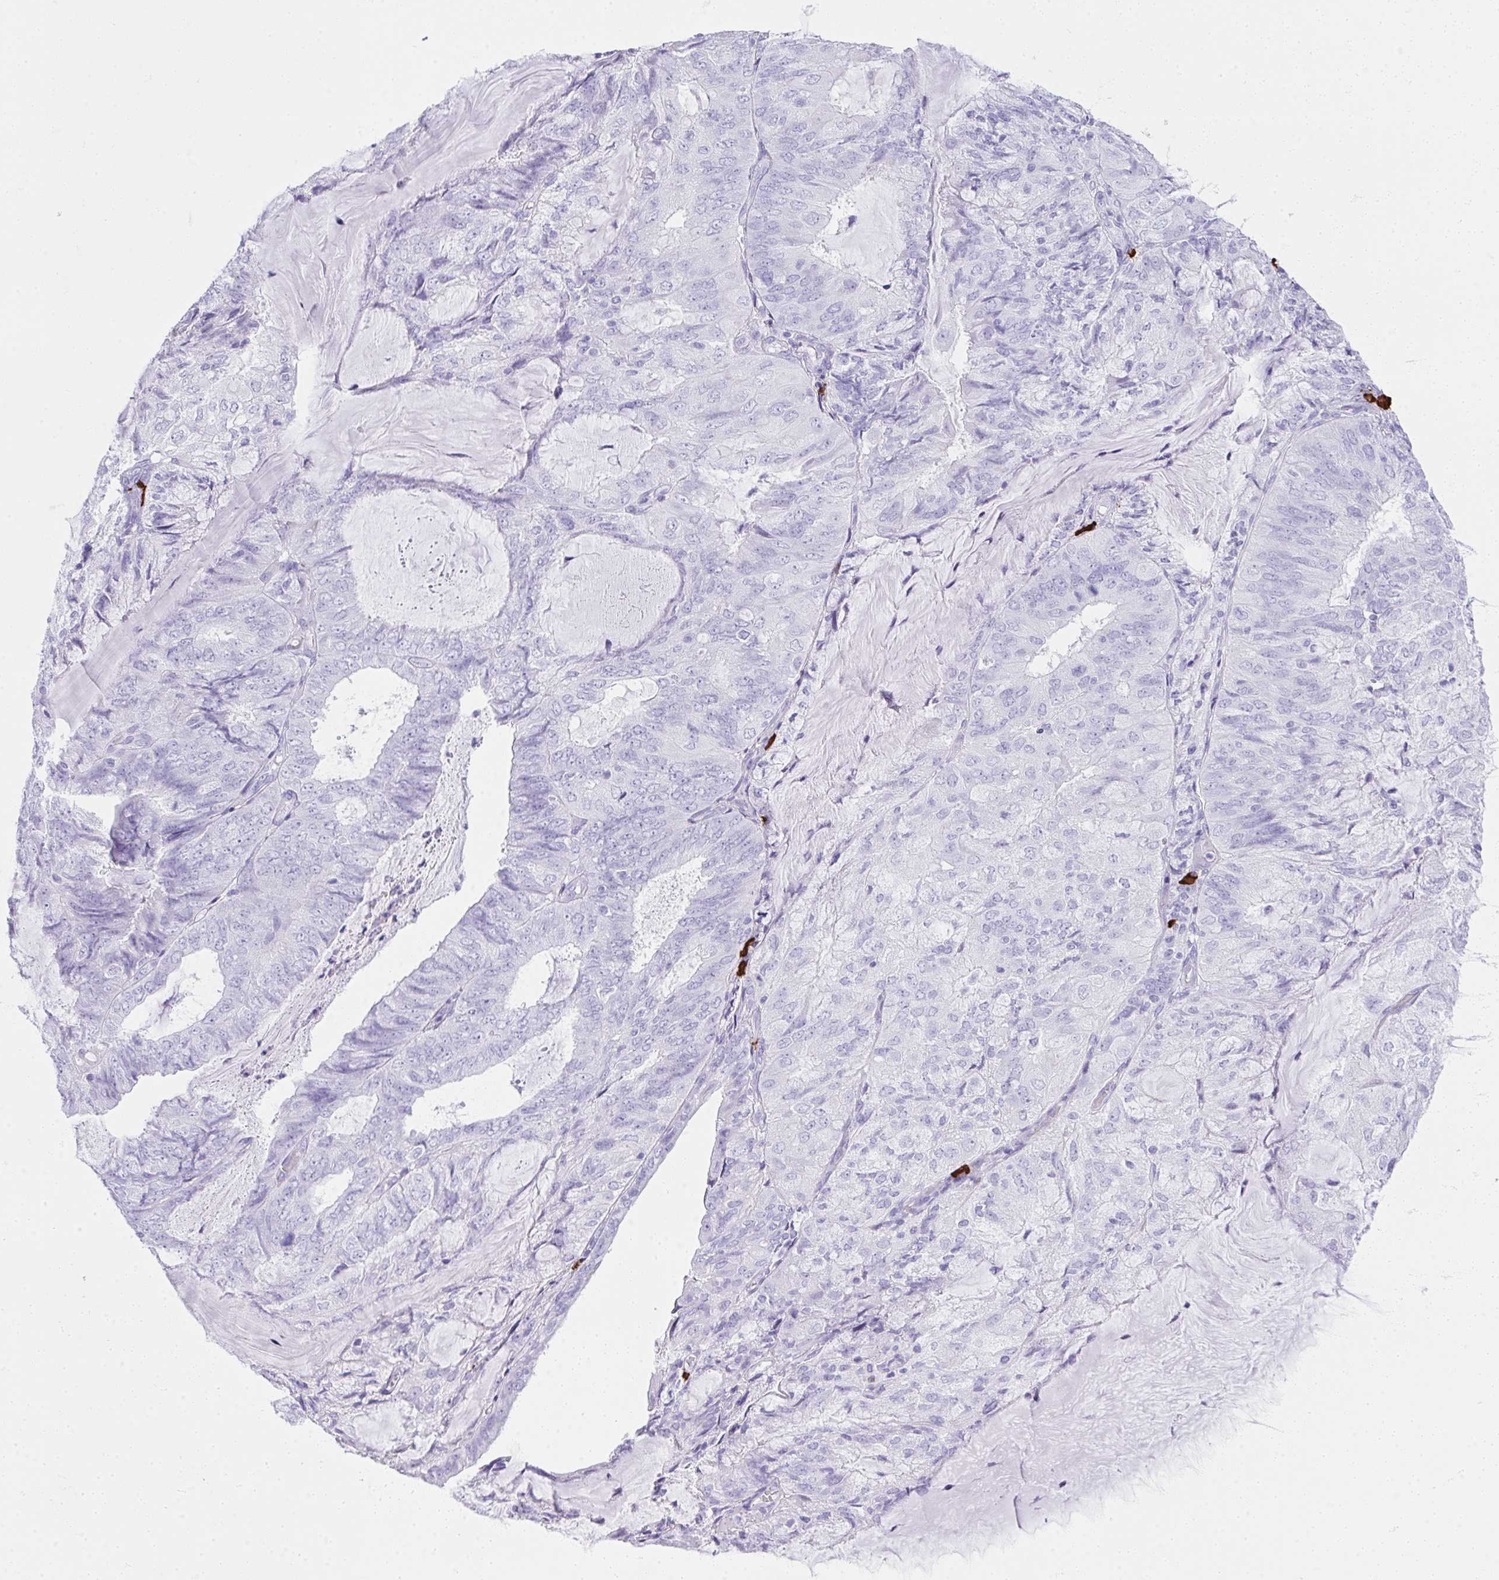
{"staining": {"intensity": "negative", "quantity": "none", "location": "none"}, "tissue": "endometrial cancer", "cell_type": "Tumor cells", "image_type": "cancer", "snomed": [{"axis": "morphology", "description": "Adenocarcinoma, NOS"}, {"axis": "topography", "description": "Endometrium"}], "caption": "Tumor cells show no significant protein expression in endometrial cancer (adenocarcinoma).", "gene": "CDADC1", "patient": {"sex": "female", "age": 81}}